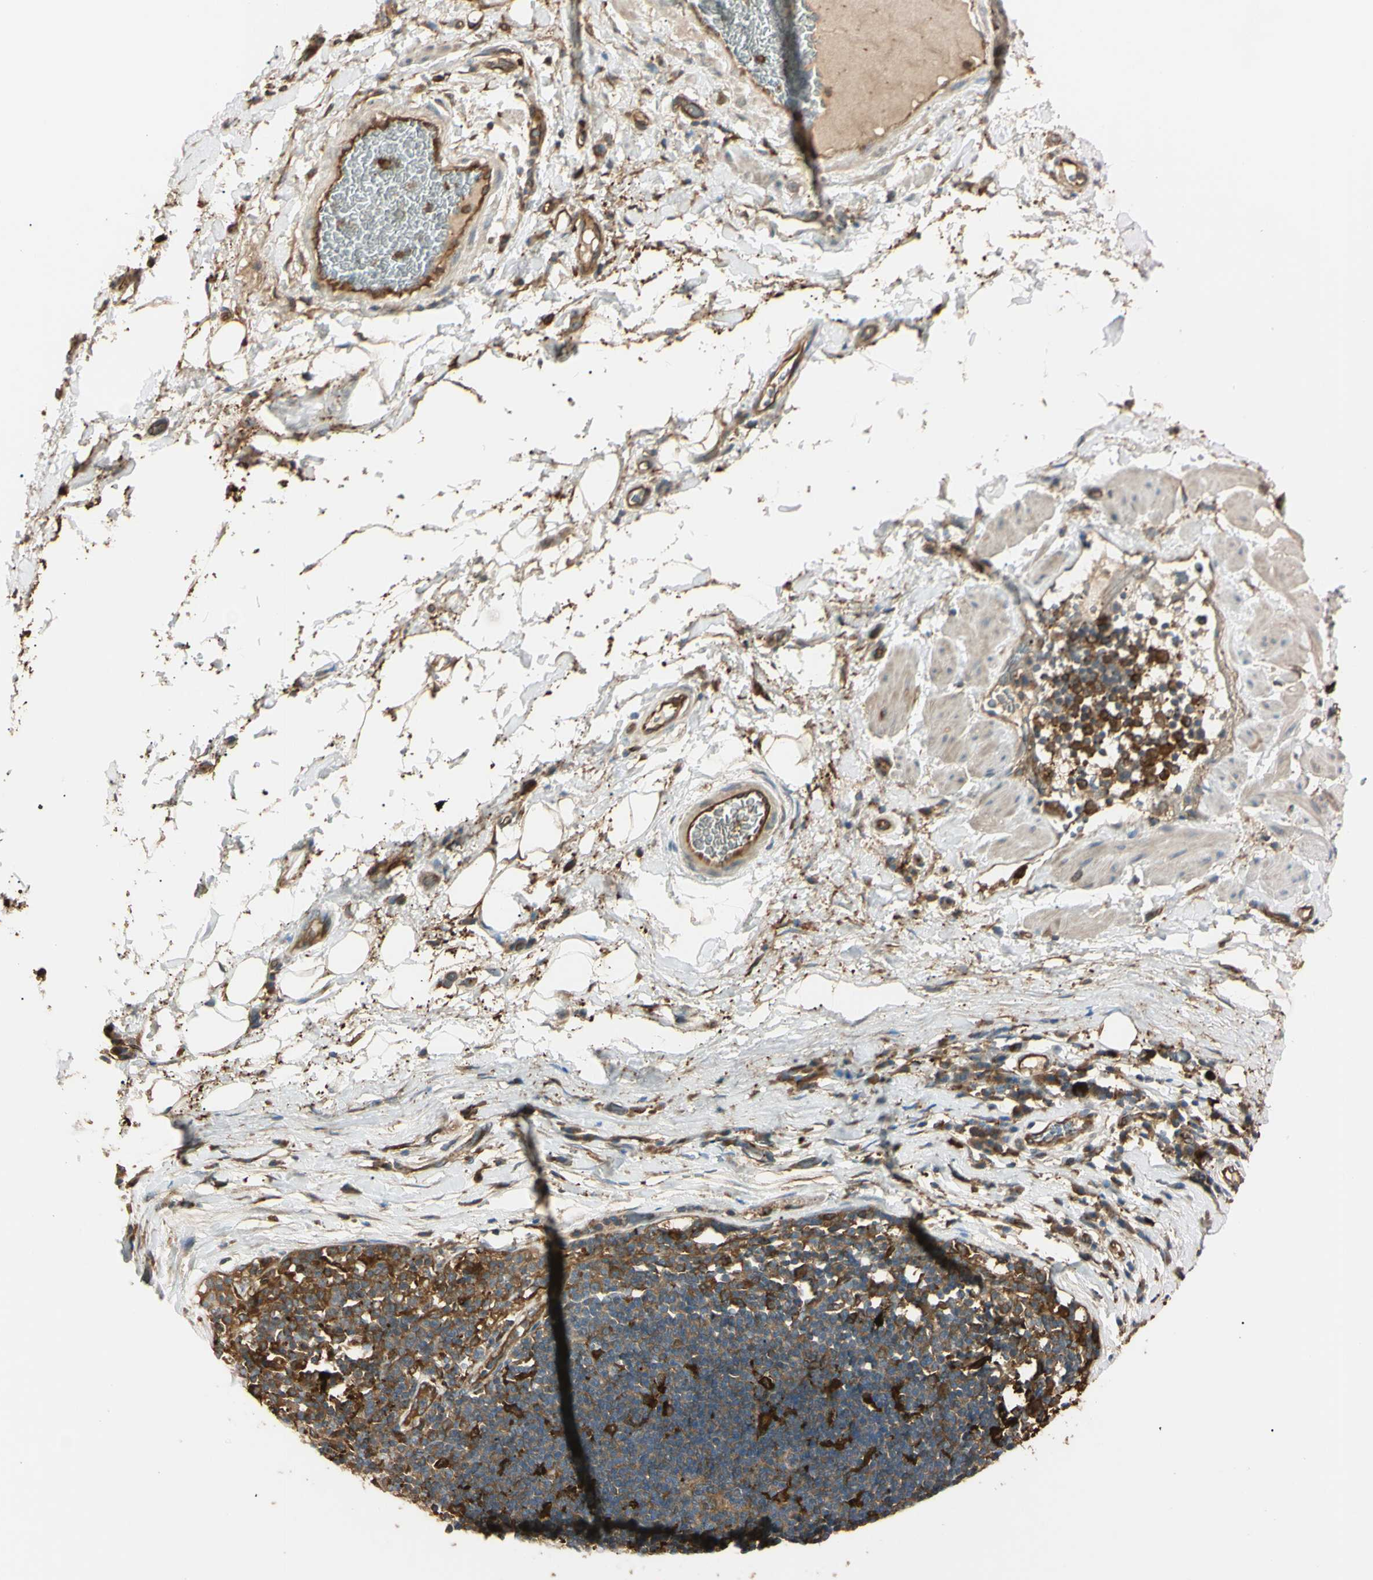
{"staining": {"intensity": "moderate", "quantity": "25%-75%", "location": "cytoplasmic/membranous"}, "tissue": "adipose tissue", "cell_type": "Adipocytes", "image_type": "normal", "snomed": [{"axis": "morphology", "description": "Normal tissue, NOS"}, {"axis": "morphology", "description": "Adenocarcinoma, NOS"}, {"axis": "topography", "description": "Esophagus"}], "caption": "Human adipose tissue stained for a protein (brown) exhibits moderate cytoplasmic/membranous positive expression in about 25%-75% of adipocytes.", "gene": "PTPN12", "patient": {"sex": "male", "age": 62}}